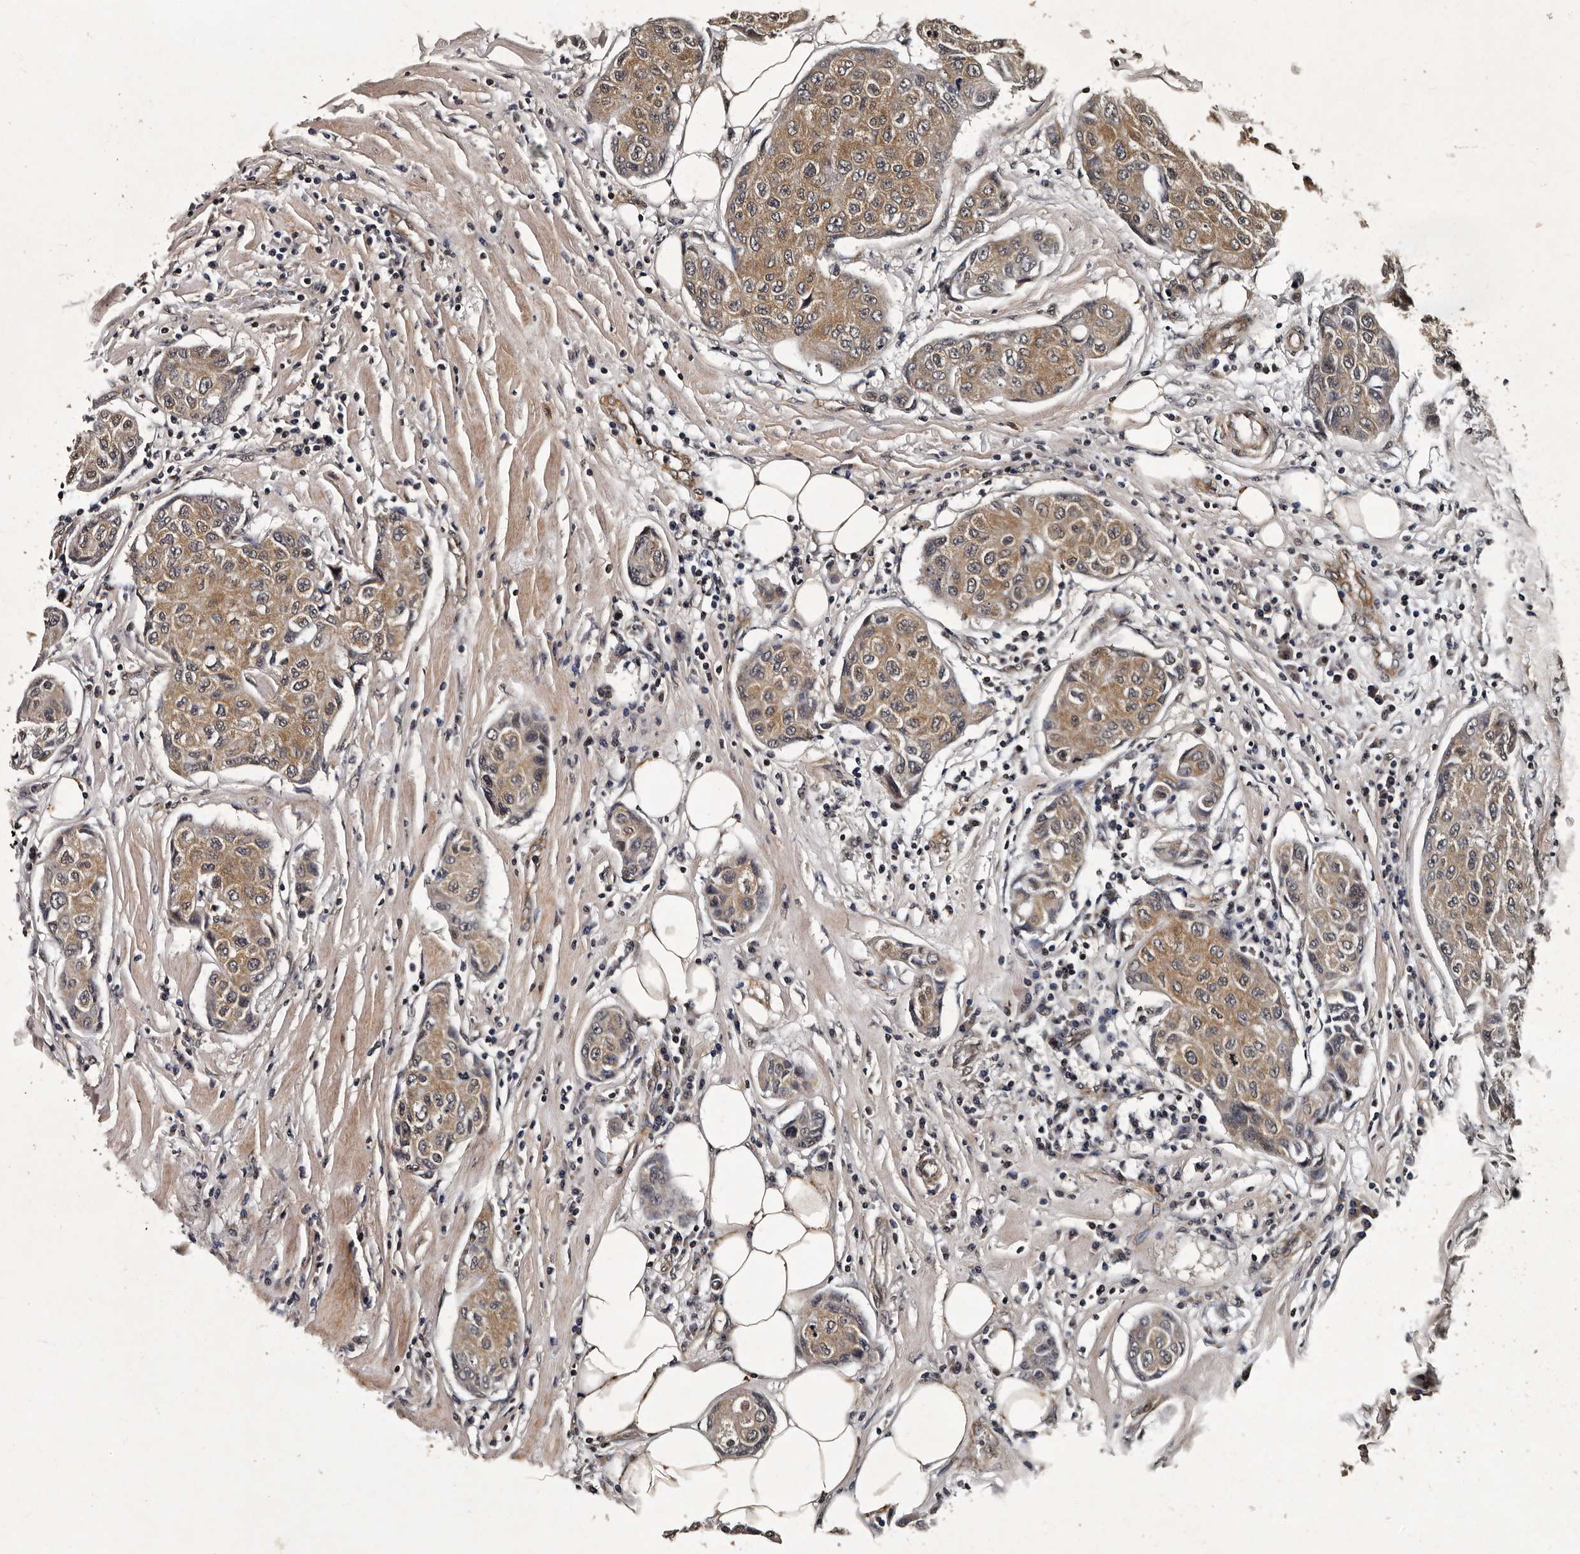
{"staining": {"intensity": "moderate", "quantity": ">75%", "location": "cytoplasmic/membranous"}, "tissue": "breast cancer", "cell_type": "Tumor cells", "image_type": "cancer", "snomed": [{"axis": "morphology", "description": "Duct carcinoma"}, {"axis": "topography", "description": "Breast"}], "caption": "Breast cancer stained for a protein displays moderate cytoplasmic/membranous positivity in tumor cells.", "gene": "CPNE3", "patient": {"sex": "female", "age": 80}}